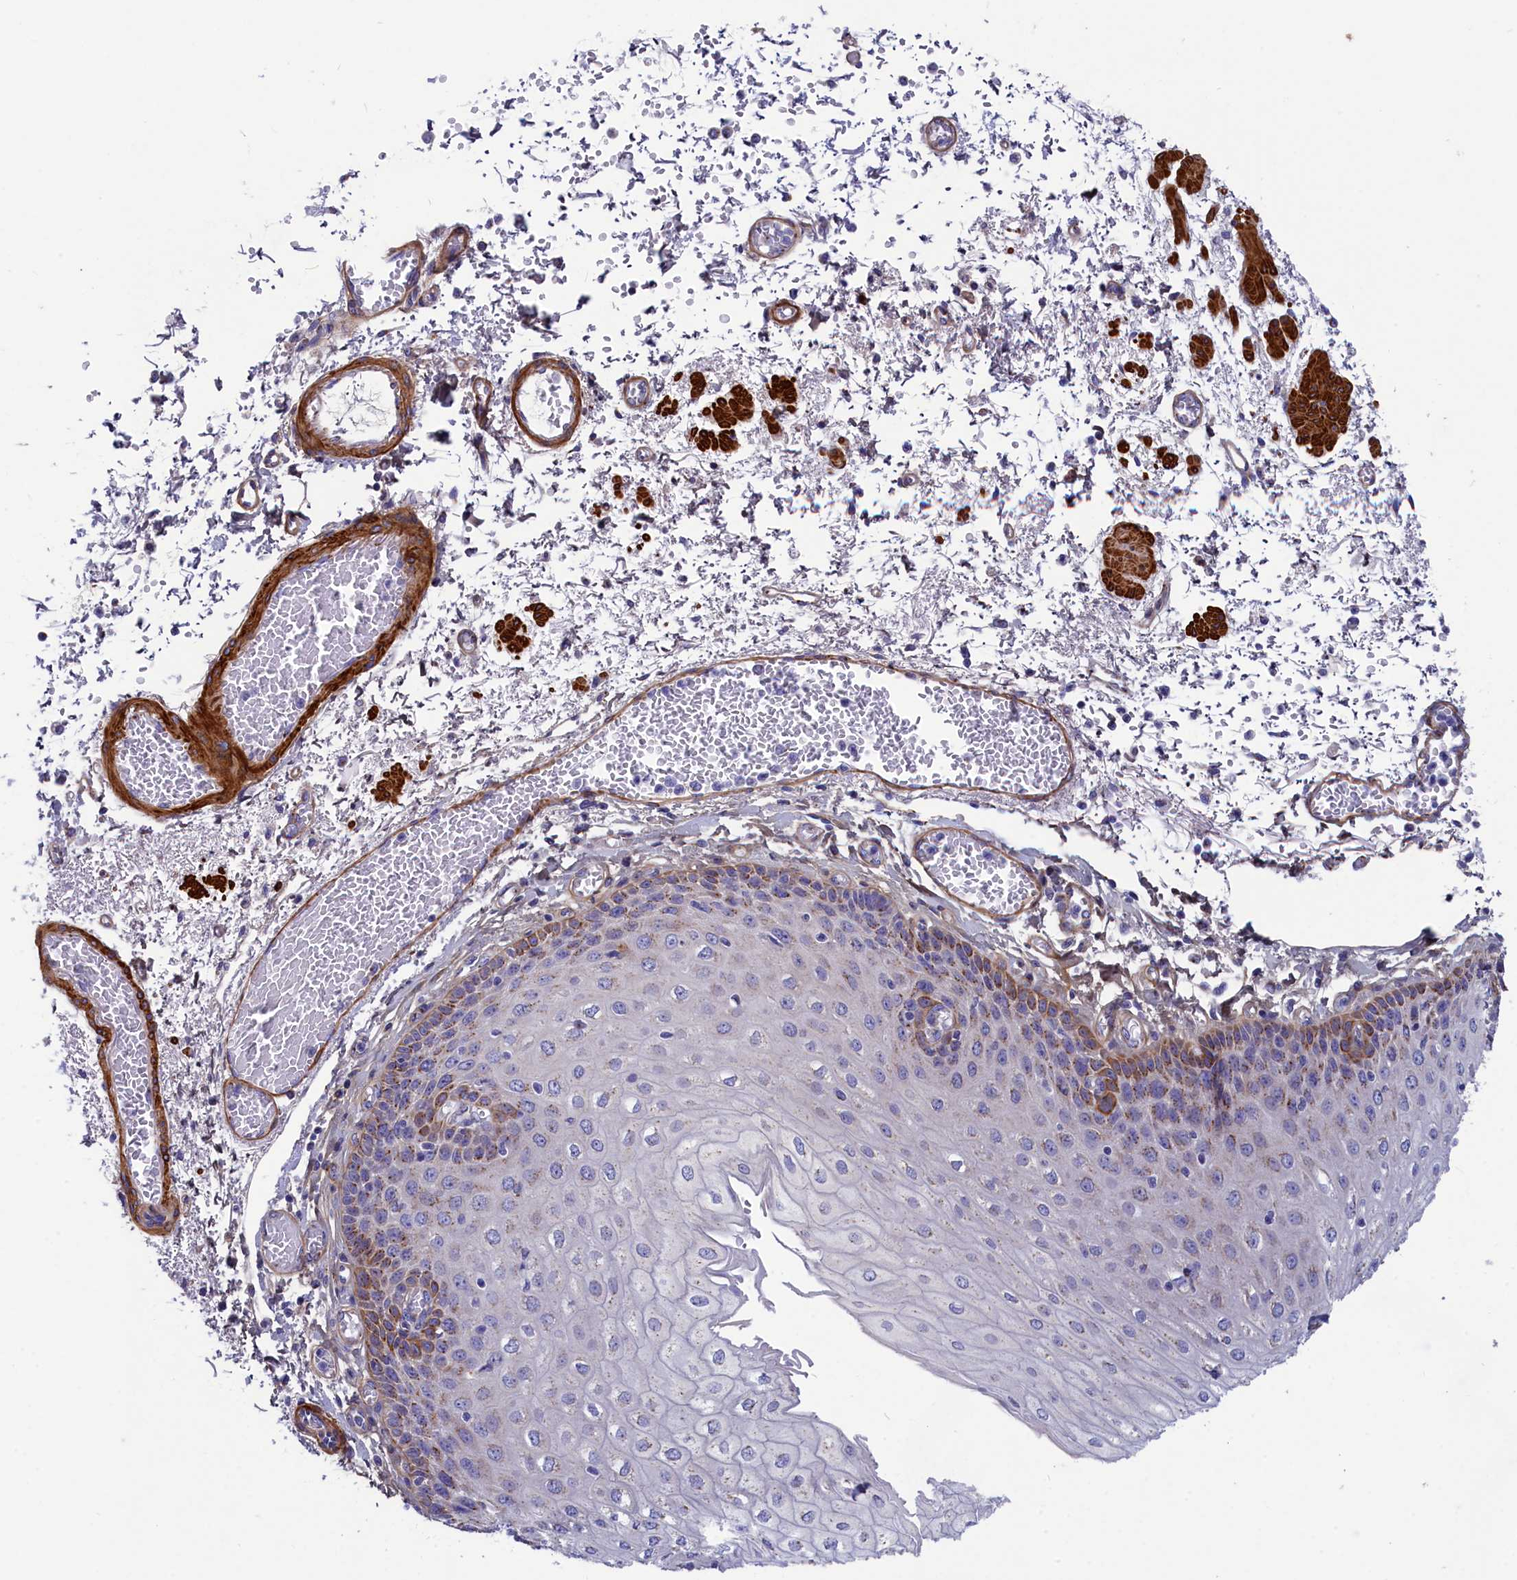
{"staining": {"intensity": "moderate", "quantity": "<25%", "location": "cytoplasmic/membranous"}, "tissue": "esophagus", "cell_type": "Squamous epithelial cells", "image_type": "normal", "snomed": [{"axis": "morphology", "description": "Normal tissue, NOS"}, {"axis": "topography", "description": "Esophagus"}], "caption": "Moderate cytoplasmic/membranous positivity is appreciated in about <25% of squamous epithelial cells in unremarkable esophagus.", "gene": "TUBGCP4", "patient": {"sex": "male", "age": 81}}